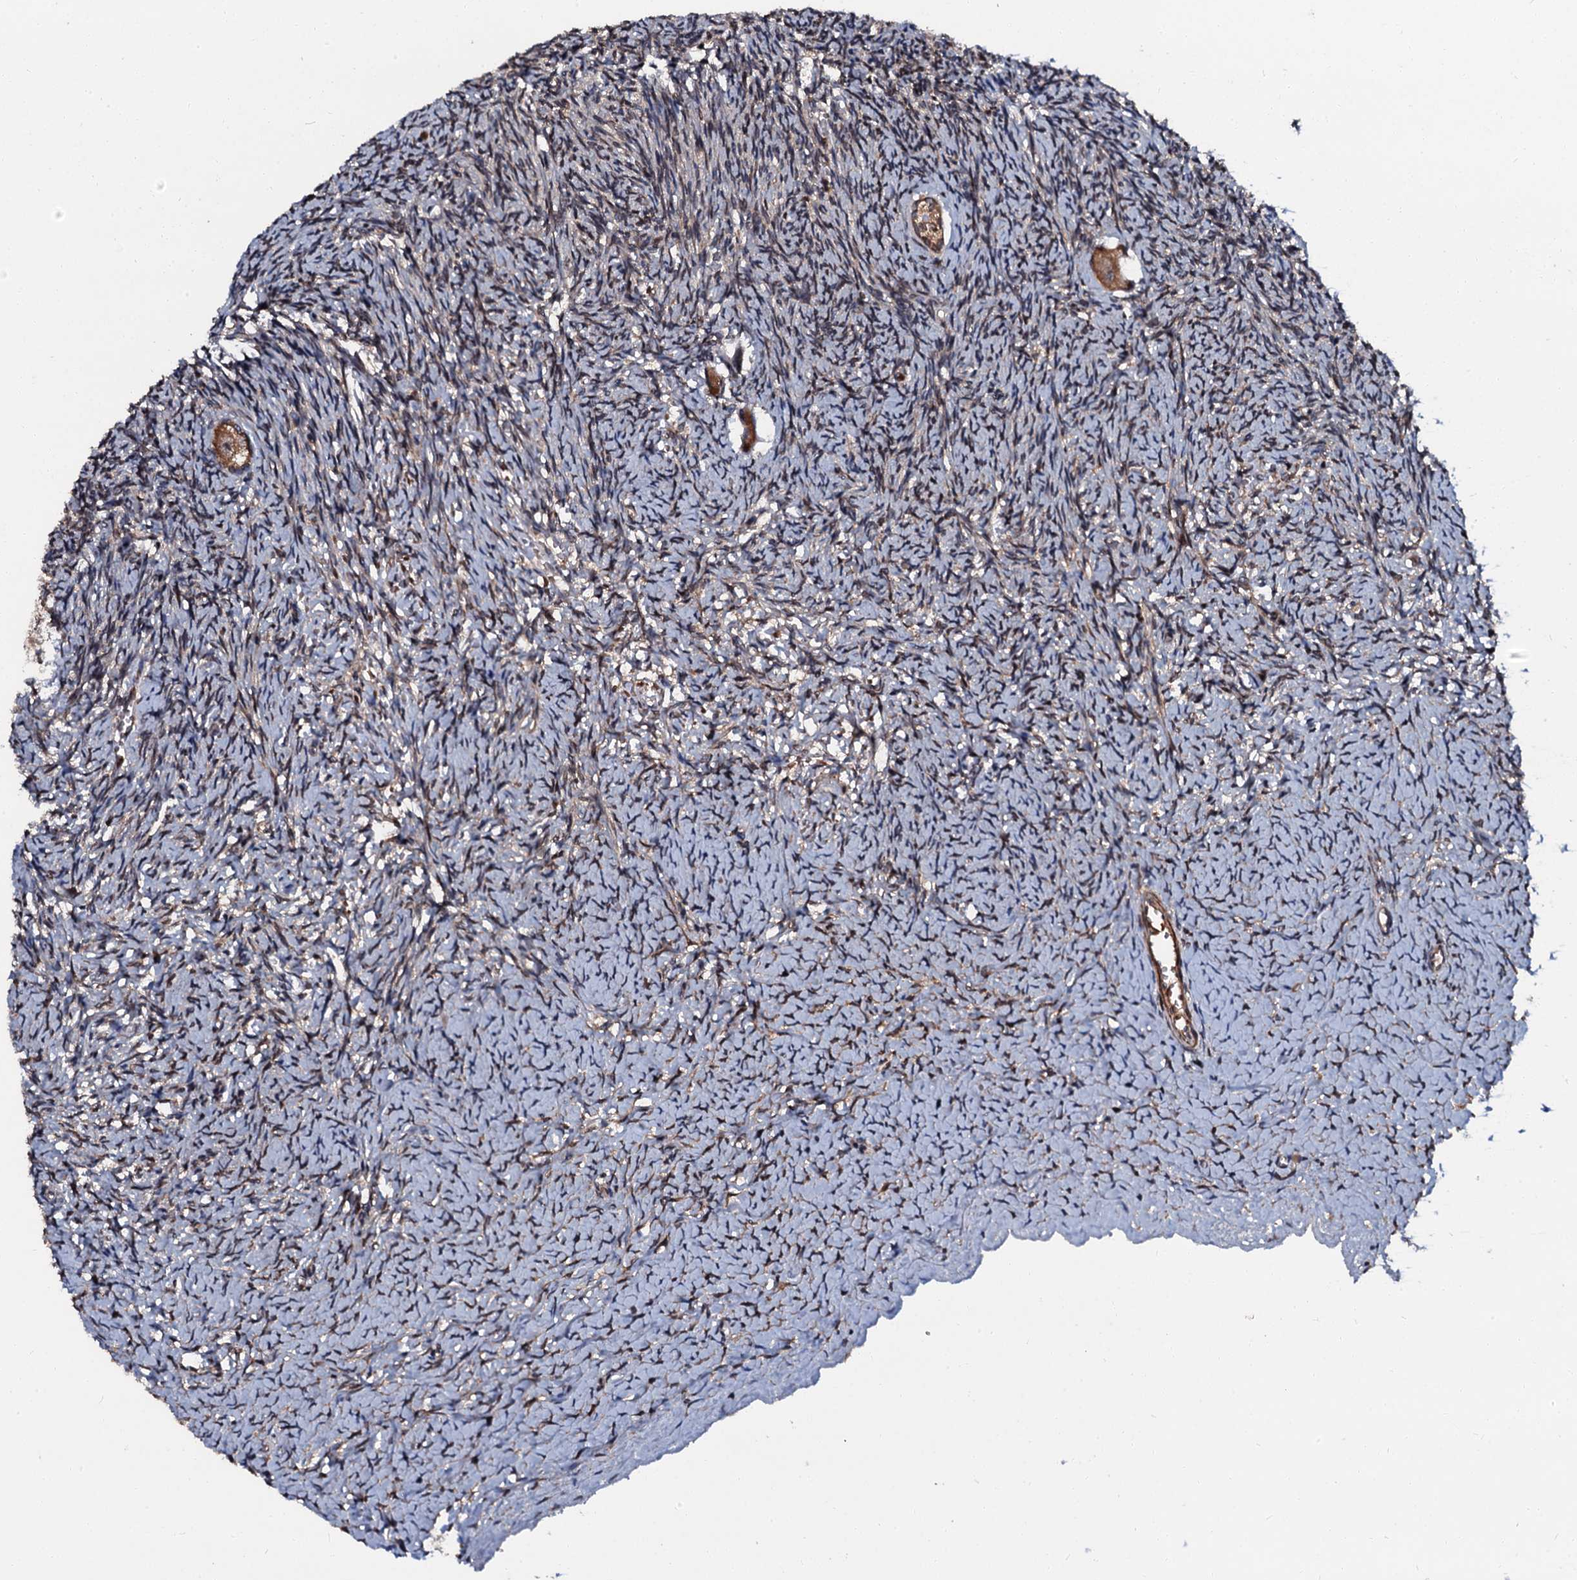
{"staining": {"intensity": "moderate", "quantity": ">75%", "location": "cytoplasmic/membranous"}, "tissue": "ovary", "cell_type": "Follicle cells", "image_type": "normal", "snomed": [{"axis": "morphology", "description": "Normal tissue, NOS"}, {"axis": "topography", "description": "Ovary"}], "caption": "Follicle cells exhibit moderate cytoplasmic/membranous expression in approximately >75% of cells in unremarkable ovary.", "gene": "N4BP1", "patient": {"sex": "female", "age": 39}}